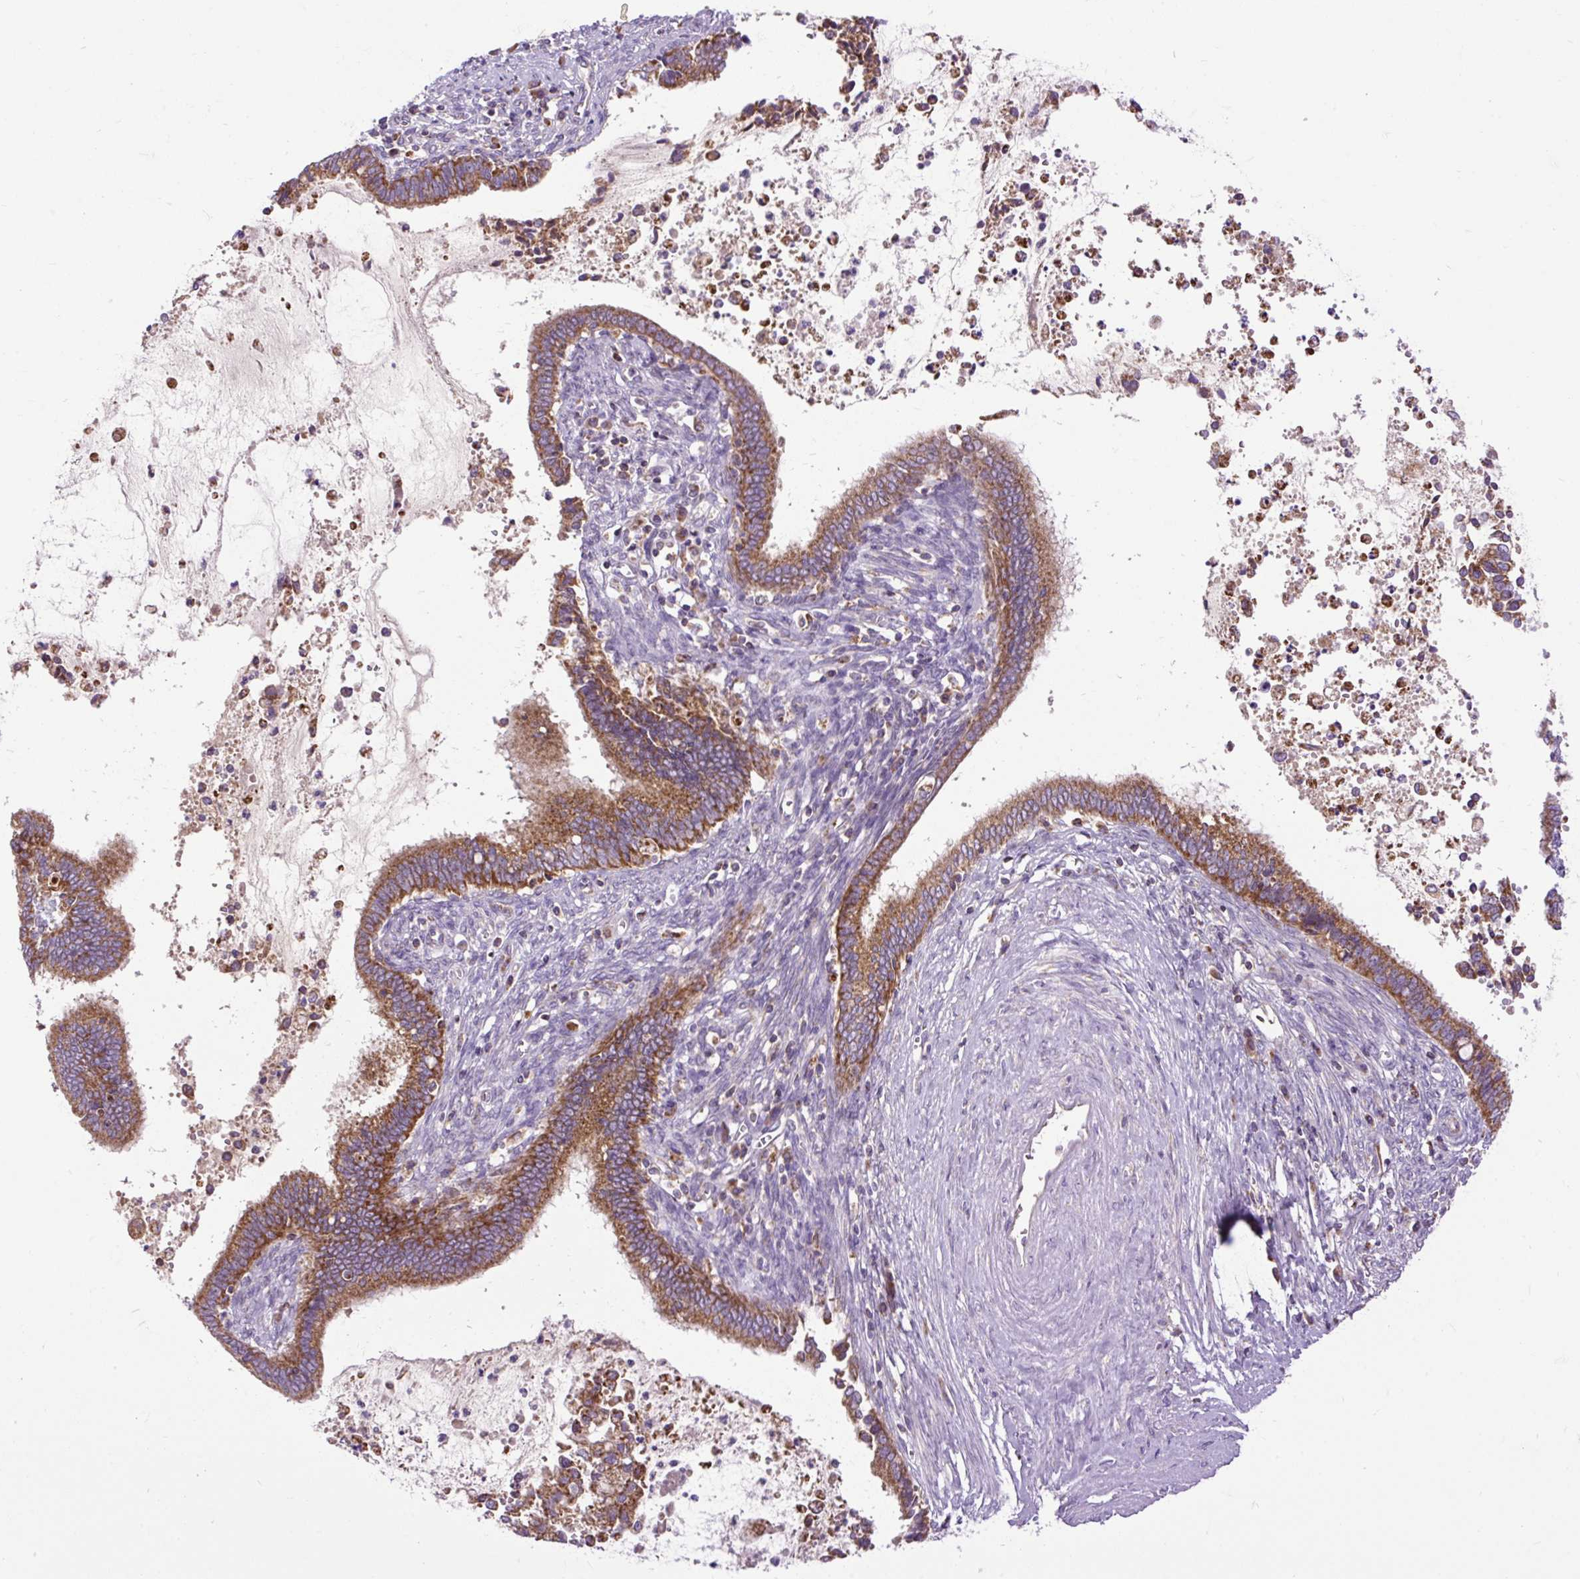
{"staining": {"intensity": "moderate", "quantity": ">75%", "location": "cytoplasmic/membranous"}, "tissue": "cervical cancer", "cell_type": "Tumor cells", "image_type": "cancer", "snomed": [{"axis": "morphology", "description": "Adenocarcinoma, NOS"}, {"axis": "topography", "description": "Cervix"}], "caption": "A medium amount of moderate cytoplasmic/membranous expression is present in about >75% of tumor cells in cervical adenocarcinoma tissue.", "gene": "TOMM40", "patient": {"sex": "female", "age": 44}}